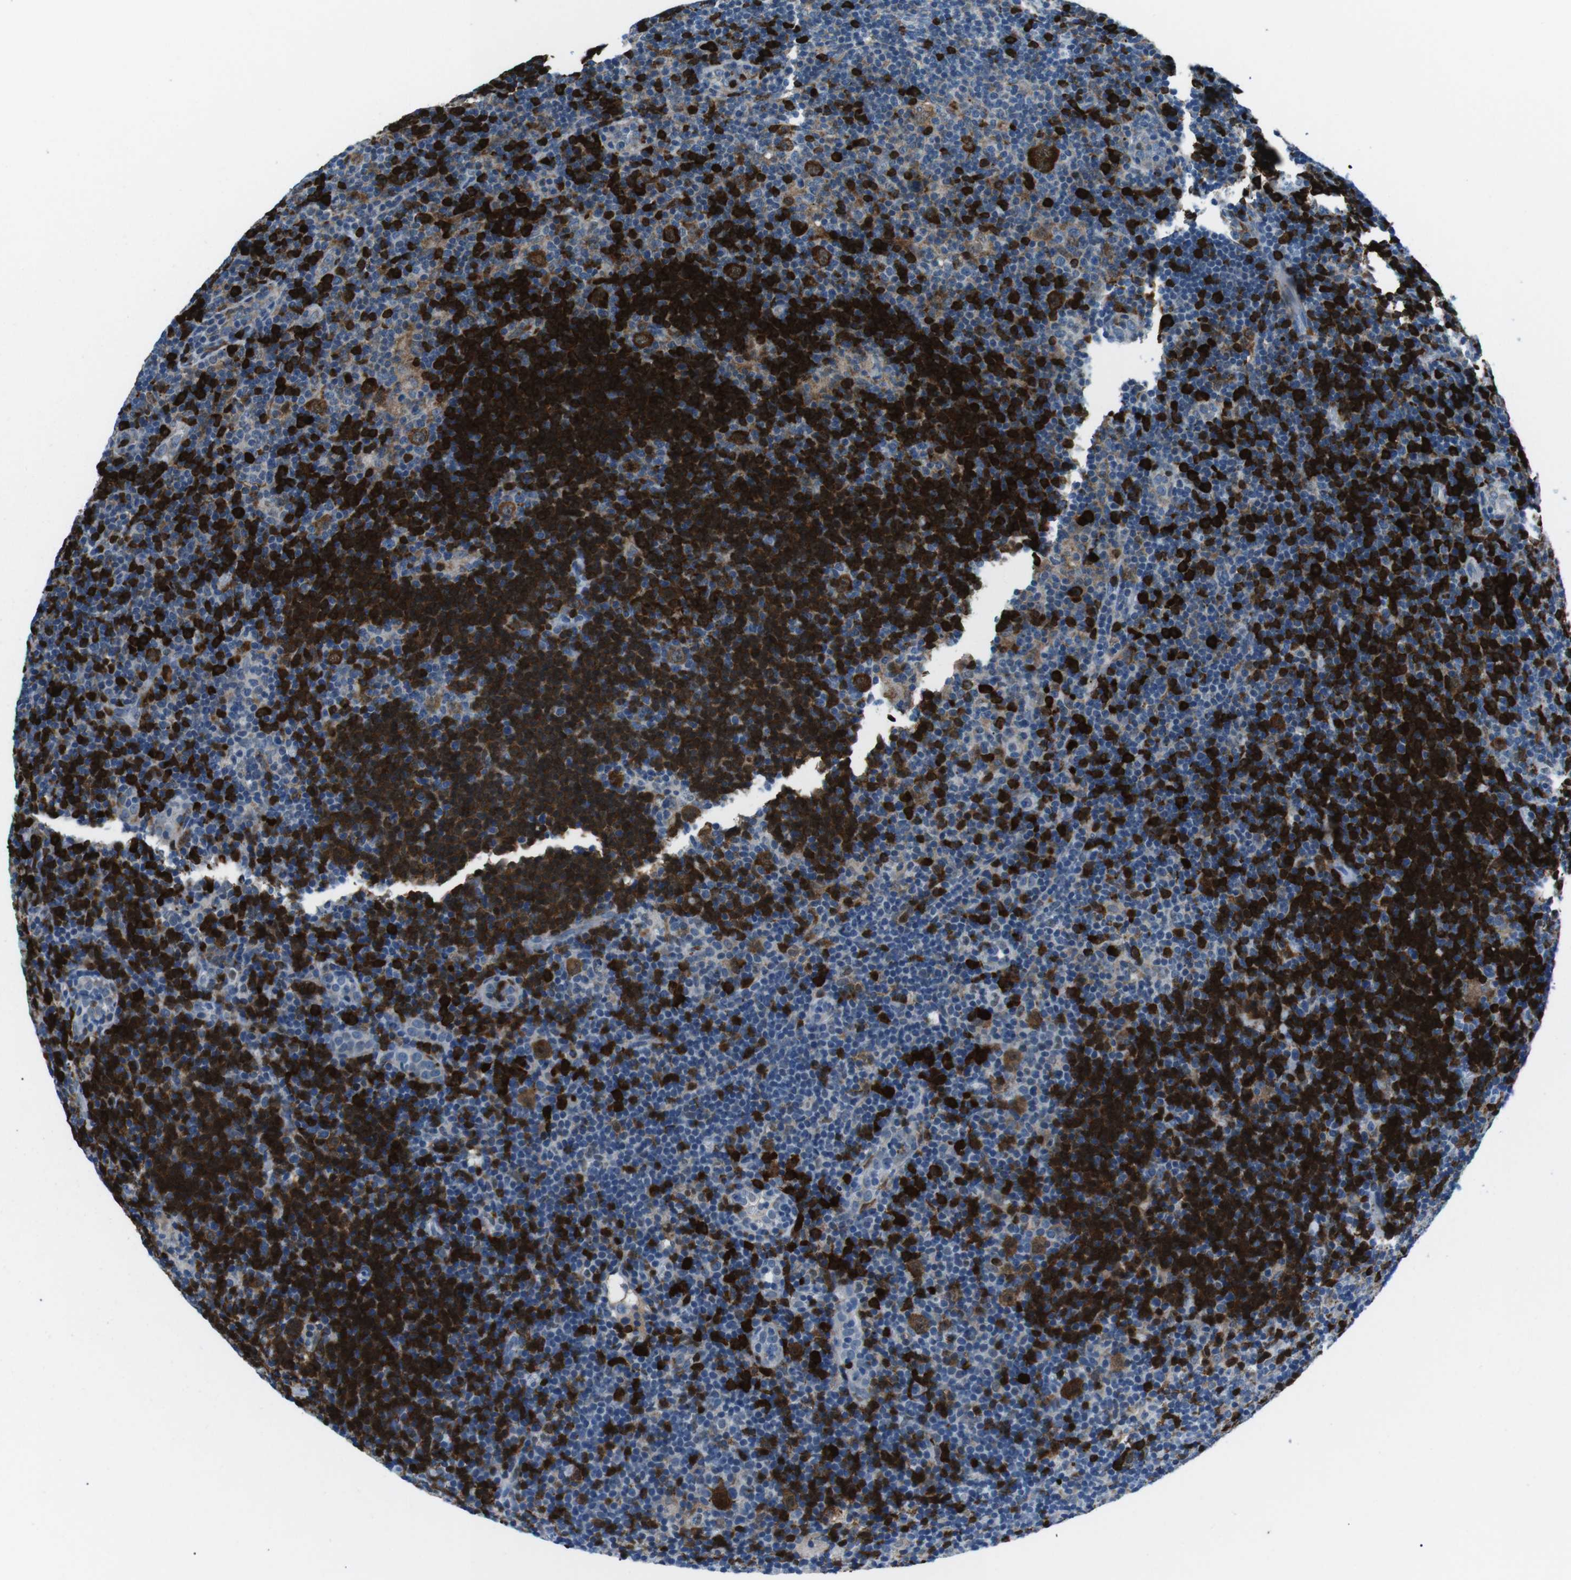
{"staining": {"intensity": "strong", "quantity": ">75%", "location": "cytoplasmic/membranous"}, "tissue": "lymphoma", "cell_type": "Tumor cells", "image_type": "cancer", "snomed": [{"axis": "morphology", "description": "Hodgkin's disease, NOS"}, {"axis": "topography", "description": "Lymph node"}], "caption": "This micrograph displays Hodgkin's disease stained with immunohistochemistry (IHC) to label a protein in brown. The cytoplasmic/membranous of tumor cells show strong positivity for the protein. Nuclei are counter-stained blue.", "gene": "BLNK", "patient": {"sex": "female", "age": 57}}